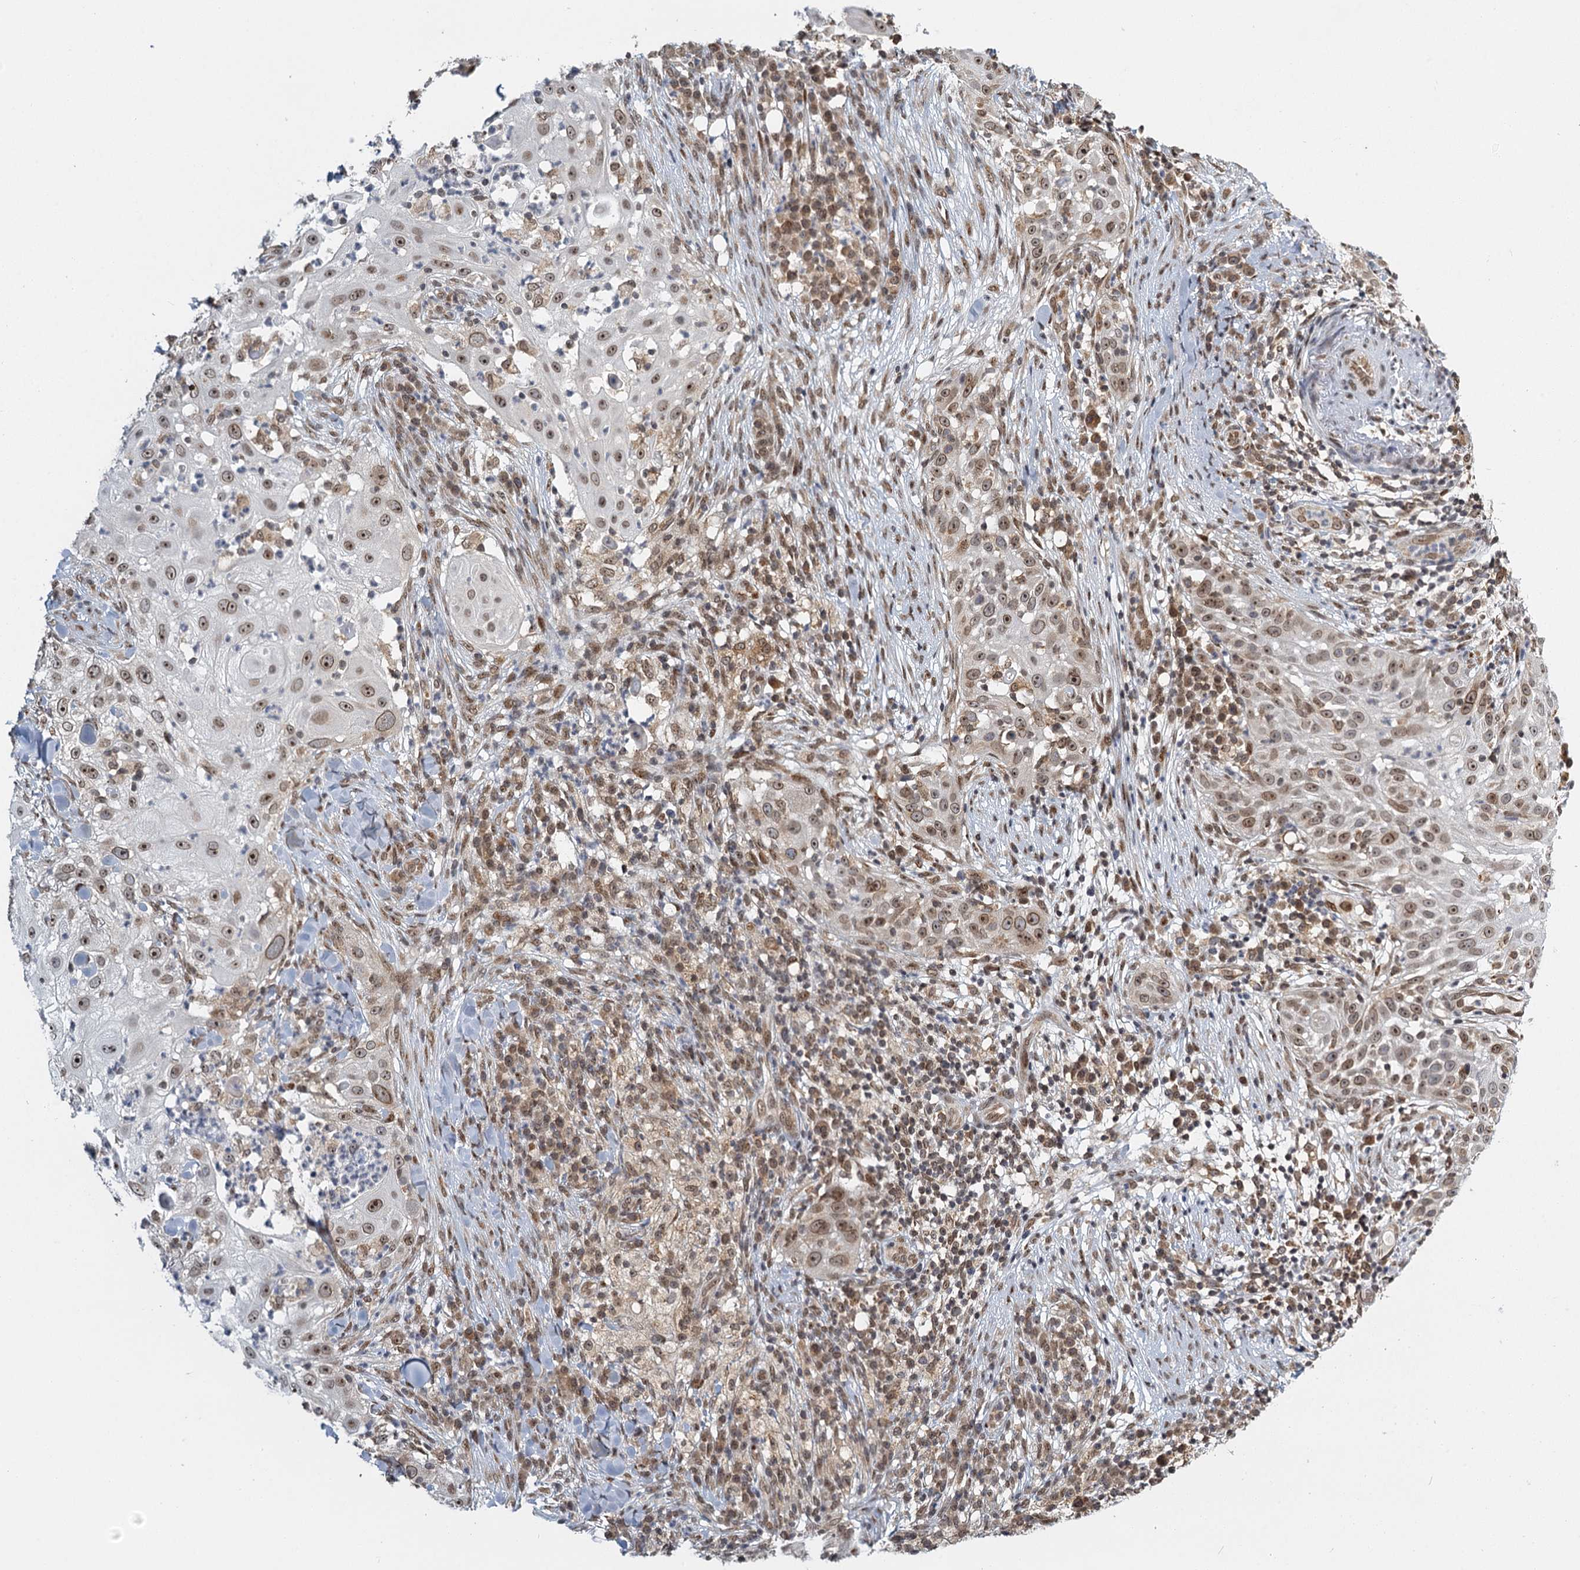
{"staining": {"intensity": "moderate", "quantity": "25%-75%", "location": "cytoplasmic/membranous,nuclear"}, "tissue": "skin cancer", "cell_type": "Tumor cells", "image_type": "cancer", "snomed": [{"axis": "morphology", "description": "Squamous cell carcinoma, NOS"}, {"axis": "topography", "description": "Skin"}], "caption": "Skin cancer (squamous cell carcinoma) stained with DAB IHC reveals medium levels of moderate cytoplasmic/membranous and nuclear expression in approximately 25%-75% of tumor cells.", "gene": "TREX1", "patient": {"sex": "female", "age": 44}}